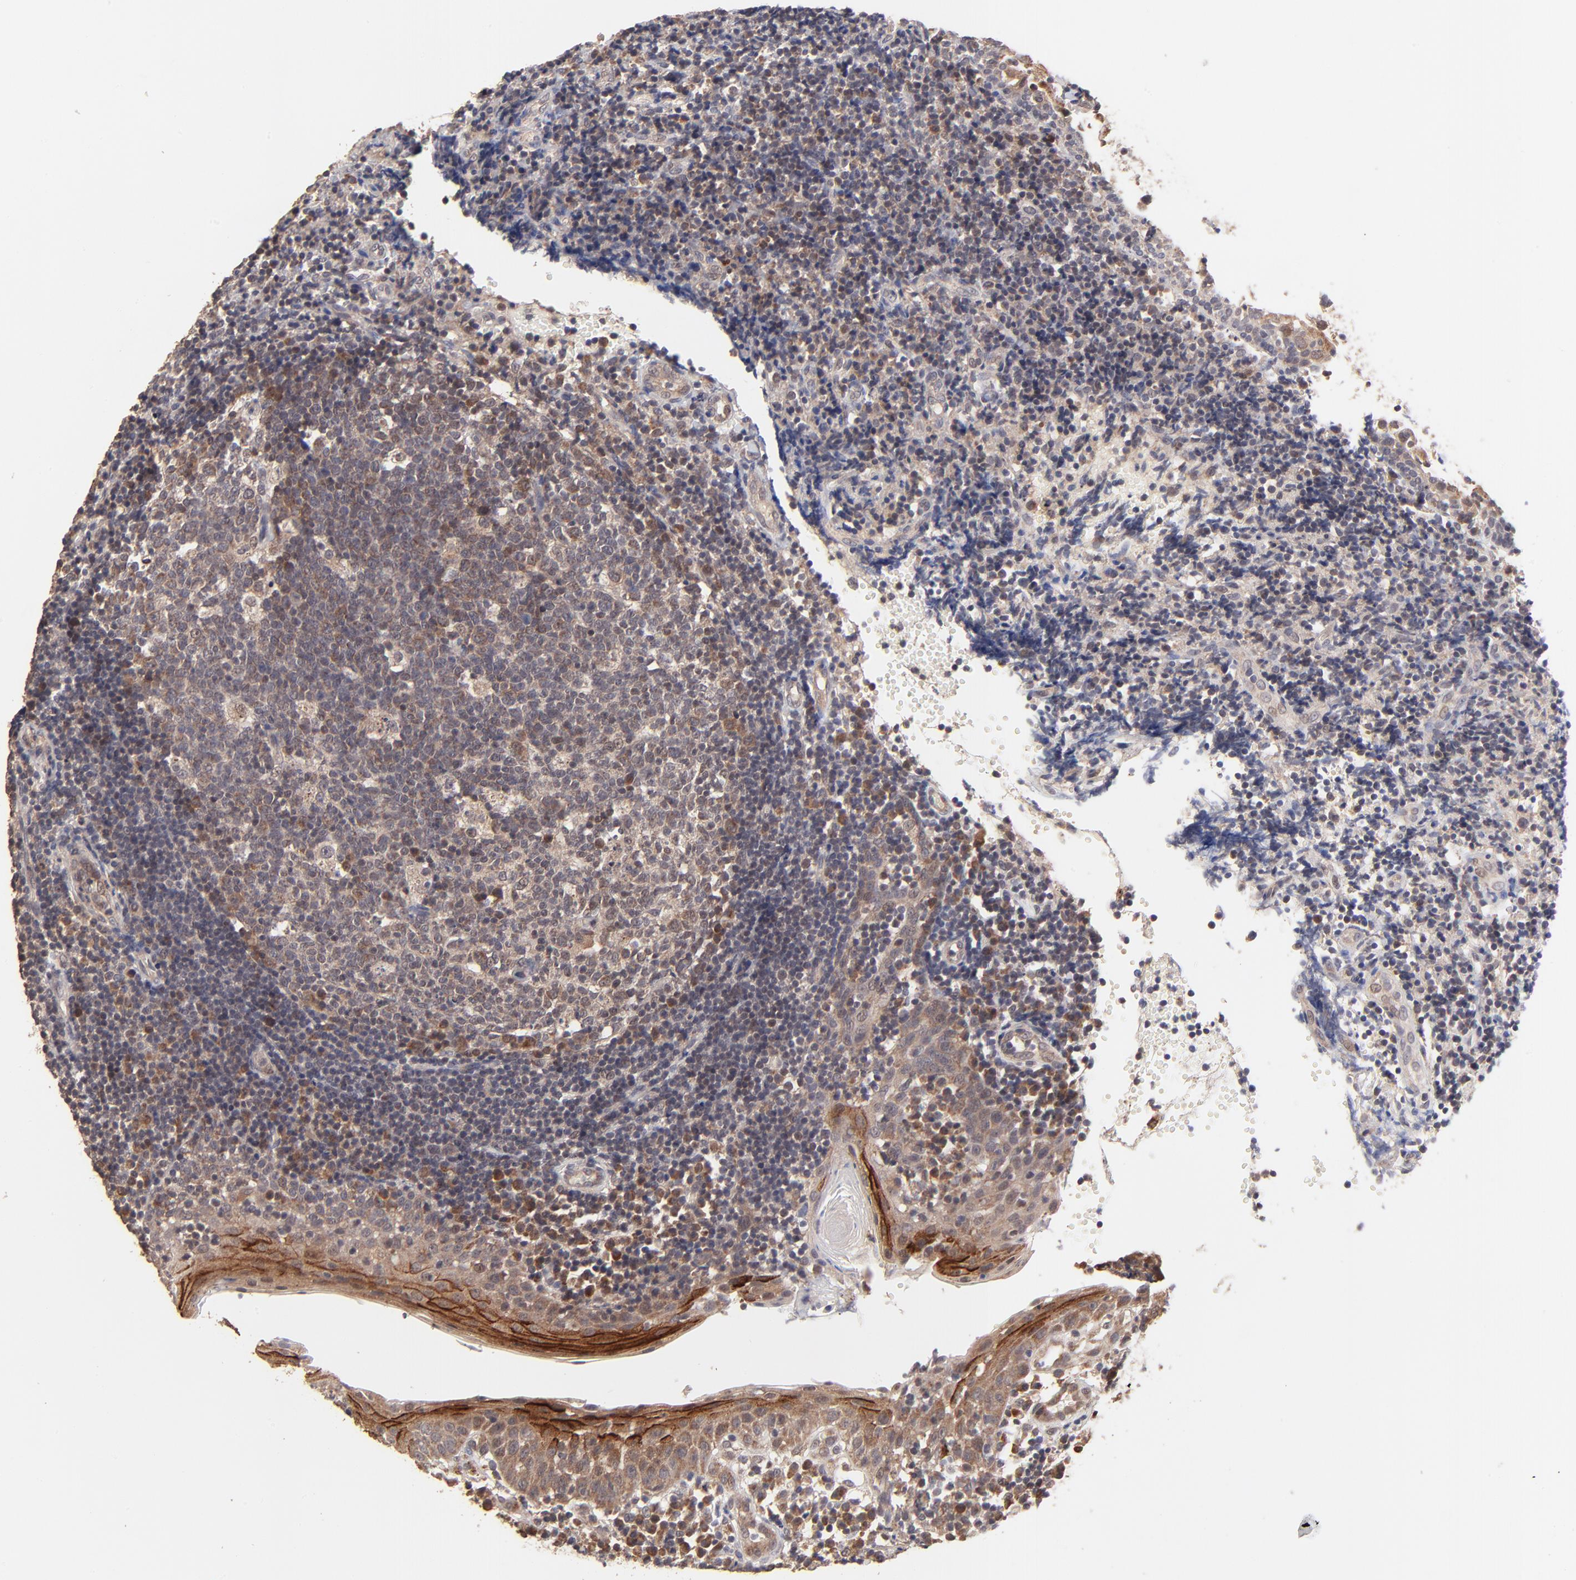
{"staining": {"intensity": "moderate", "quantity": "<25%", "location": "cytoplasmic/membranous"}, "tissue": "tonsil", "cell_type": "Germinal center cells", "image_type": "normal", "snomed": [{"axis": "morphology", "description": "Normal tissue, NOS"}, {"axis": "topography", "description": "Tonsil"}], "caption": "An image of tonsil stained for a protein demonstrates moderate cytoplasmic/membranous brown staining in germinal center cells.", "gene": "BAIAP2L2", "patient": {"sex": "female", "age": 40}}